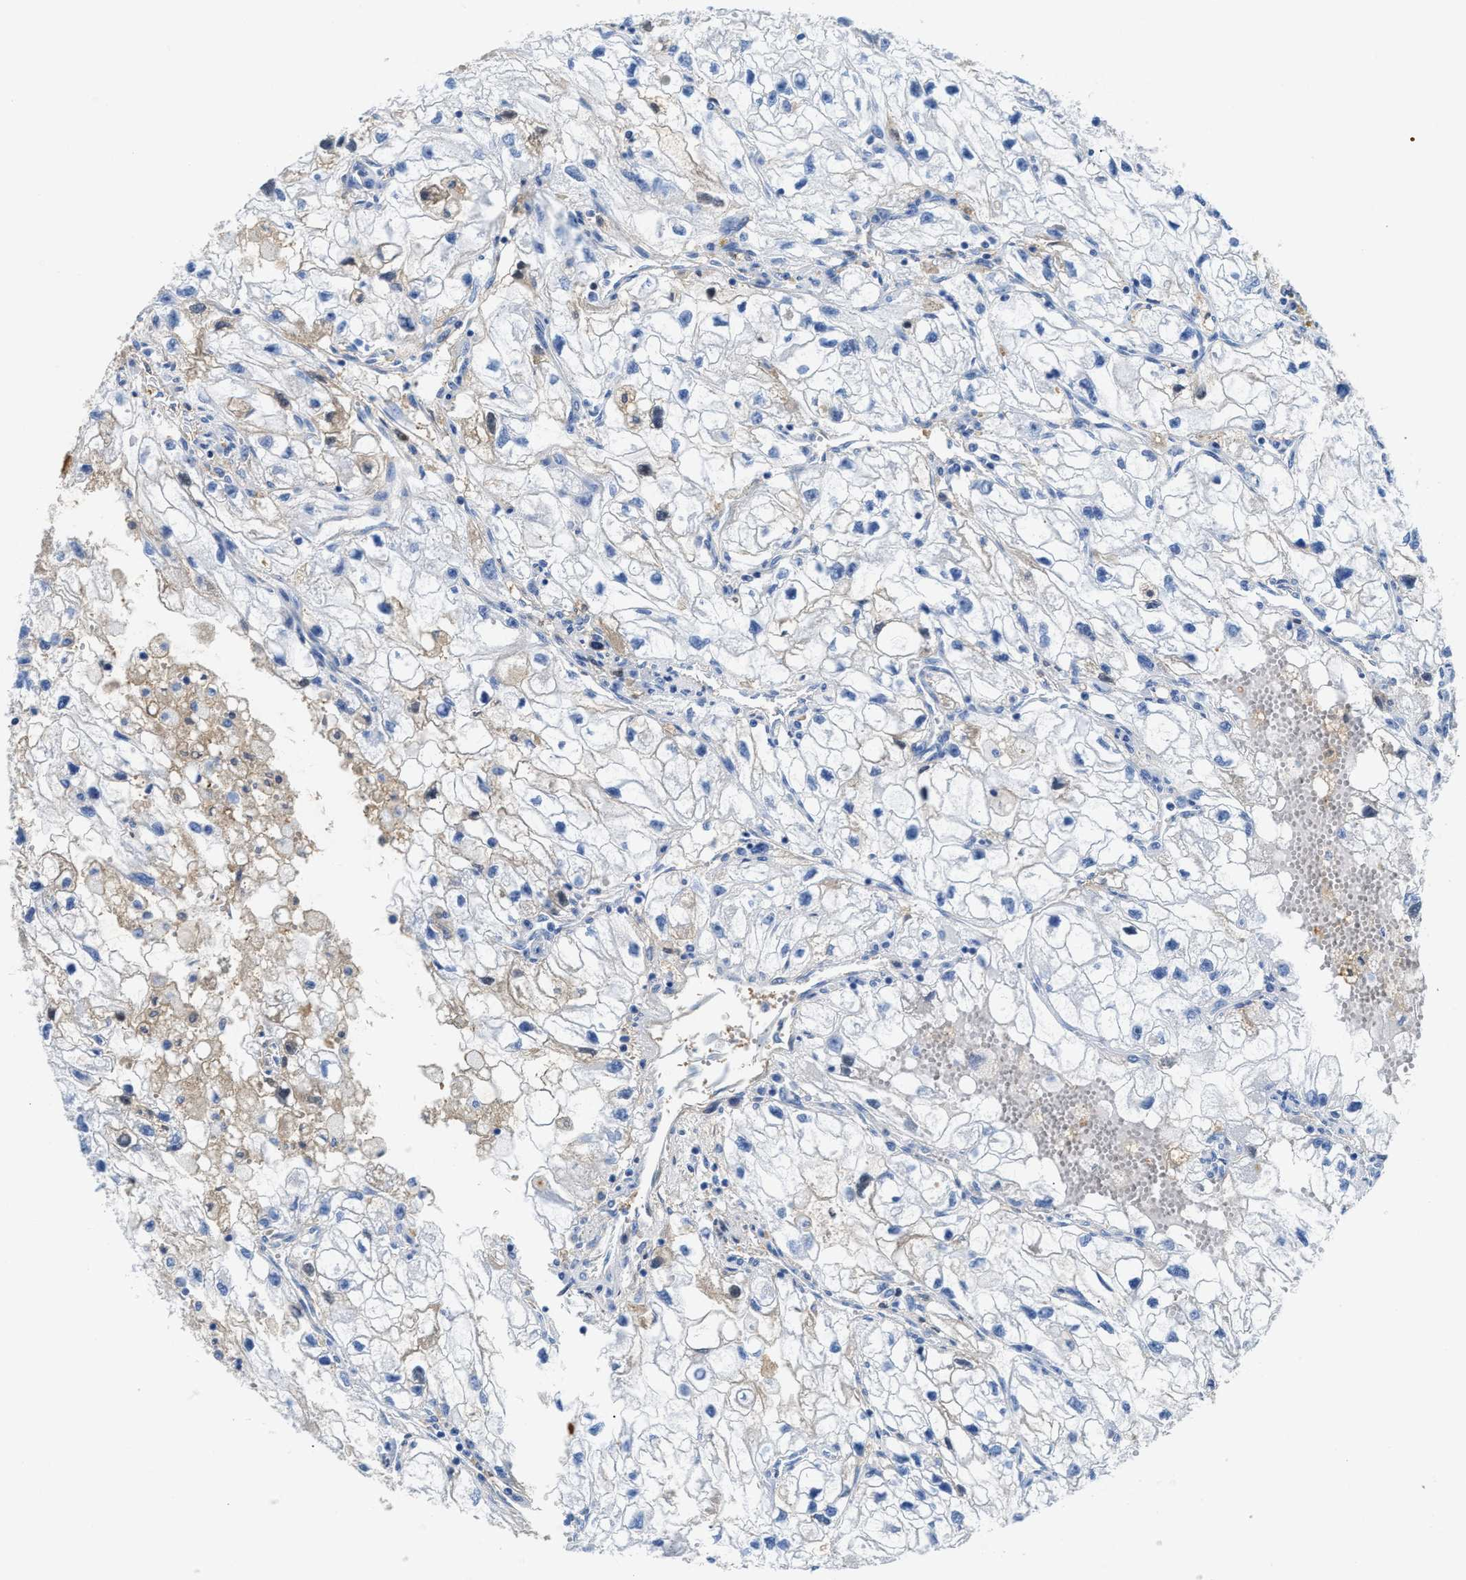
{"staining": {"intensity": "weak", "quantity": "<25%", "location": "cytoplasmic/membranous"}, "tissue": "renal cancer", "cell_type": "Tumor cells", "image_type": "cancer", "snomed": [{"axis": "morphology", "description": "Adenocarcinoma, NOS"}, {"axis": "topography", "description": "Kidney"}], "caption": "Human renal cancer stained for a protein using immunohistochemistry (IHC) shows no expression in tumor cells.", "gene": "GC", "patient": {"sex": "female", "age": 70}}